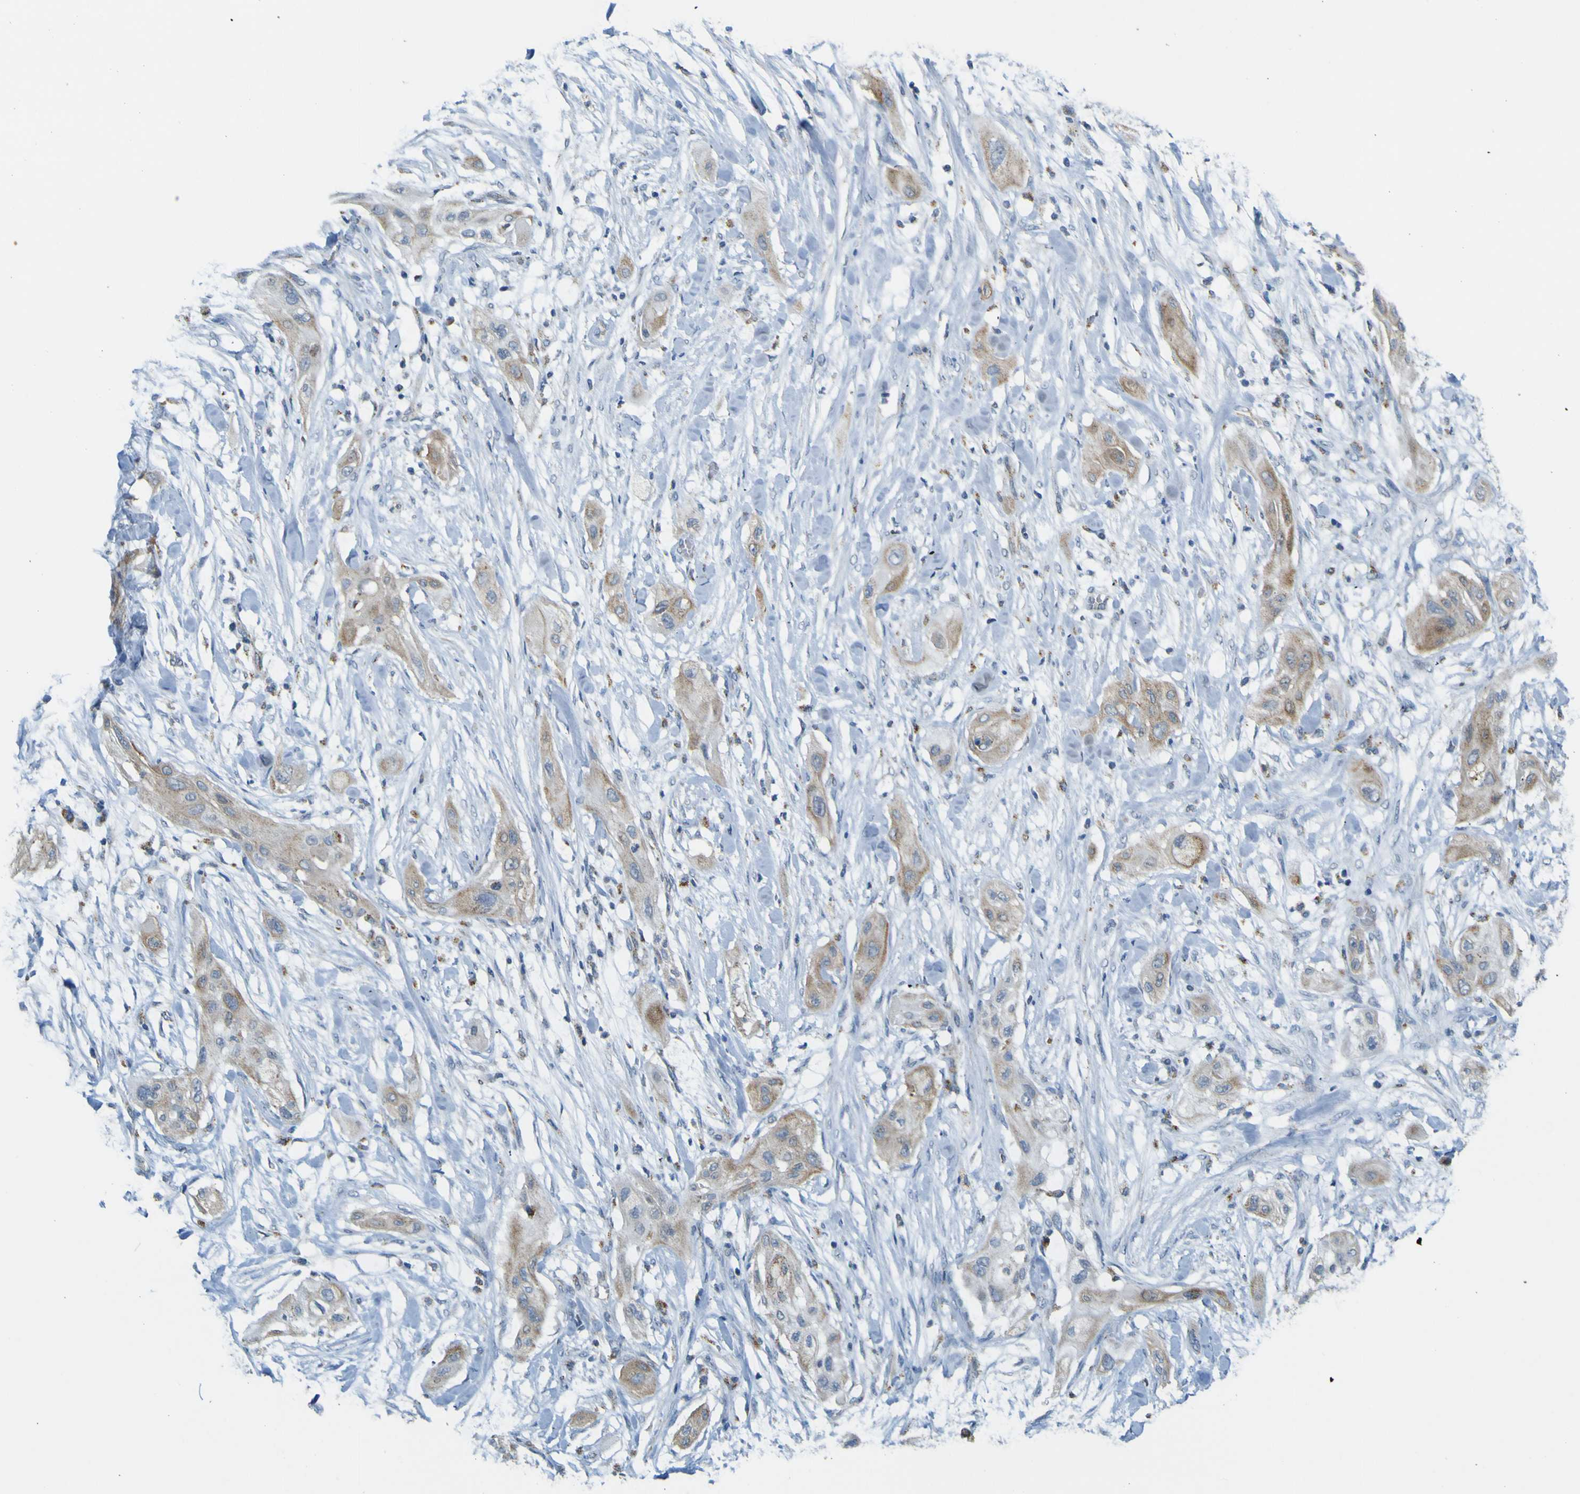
{"staining": {"intensity": "weak", "quantity": ">75%", "location": "cytoplasmic/membranous"}, "tissue": "lung cancer", "cell_type": "Tumor cells", "image_type": "cancer", "snomed": [{"axis": "morphology", "description": "Squamous cell carcinoma, NOS"}, {"axis": "topography", "description": "Lung"}], "caption": "Immunohistochemistry photomicrograph of lung cancer stained for a protein (brown), which shows low levels of weak cytoplasmic/membranous staining in approximately >75% of tumor cells.", "gene": "ACBD5", "patient": {"sex": "female", "age": 47}}